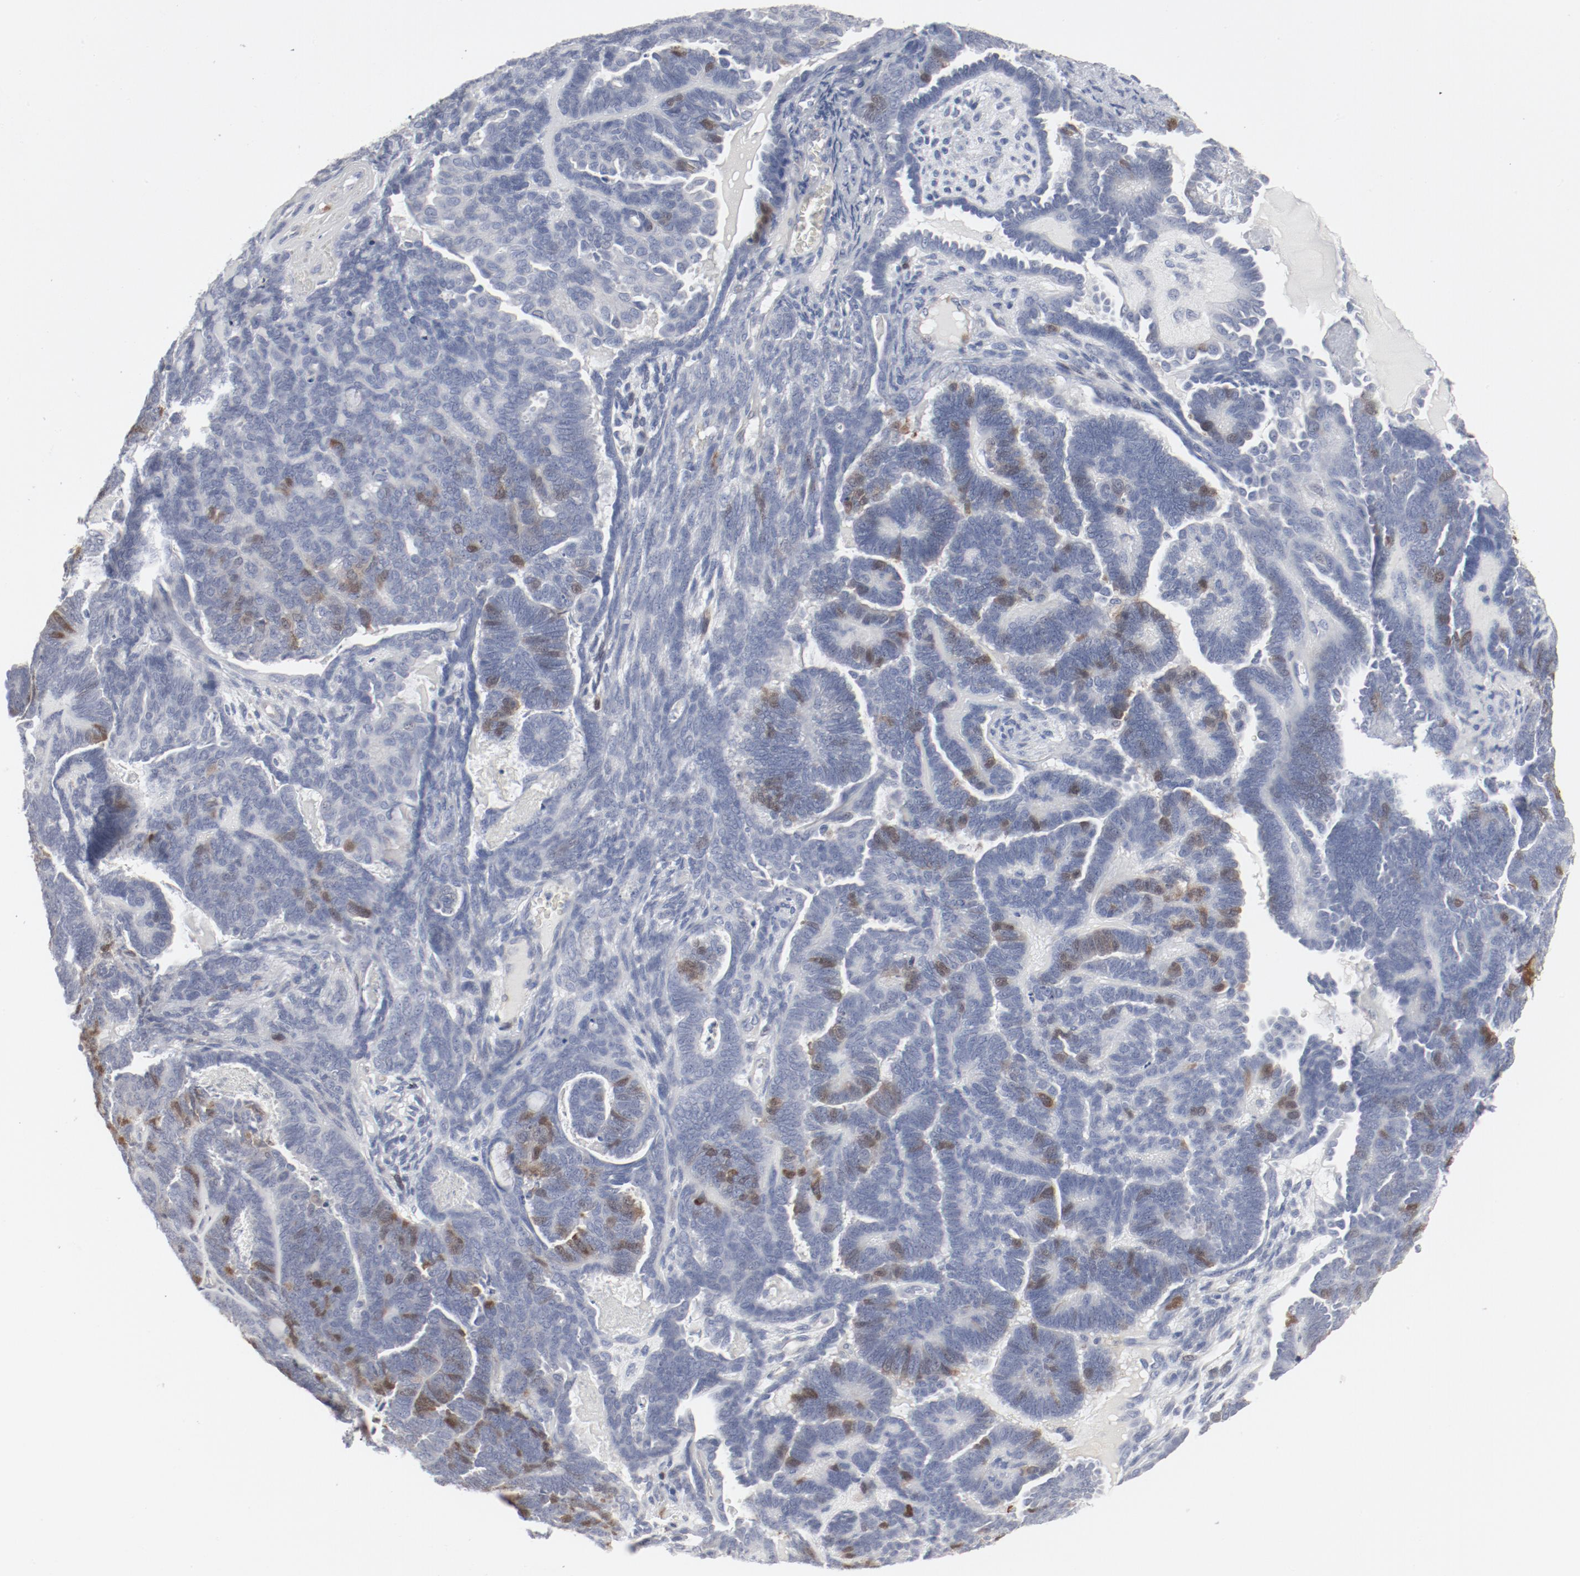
{"staining": {"intensity": "moderate", "quantity": "25%-75%", "location": "nuclear"}, "tissue": "endometrial cancer", "cell_type": "Tumor cells", "image_type": "cancer", "snomed": [{"axis": "morphology", "description": "Neoplasm, malignant, NOS"}, {"axis": "topography", "description": "Endometrium"}], "caption": "An image of human endometrial malignant neoplasm stained for a protein displays moderate nuclear brown staining in tumor cells.", "gene": "CDK1", "patient": {"sex": "female", "age": 74}}